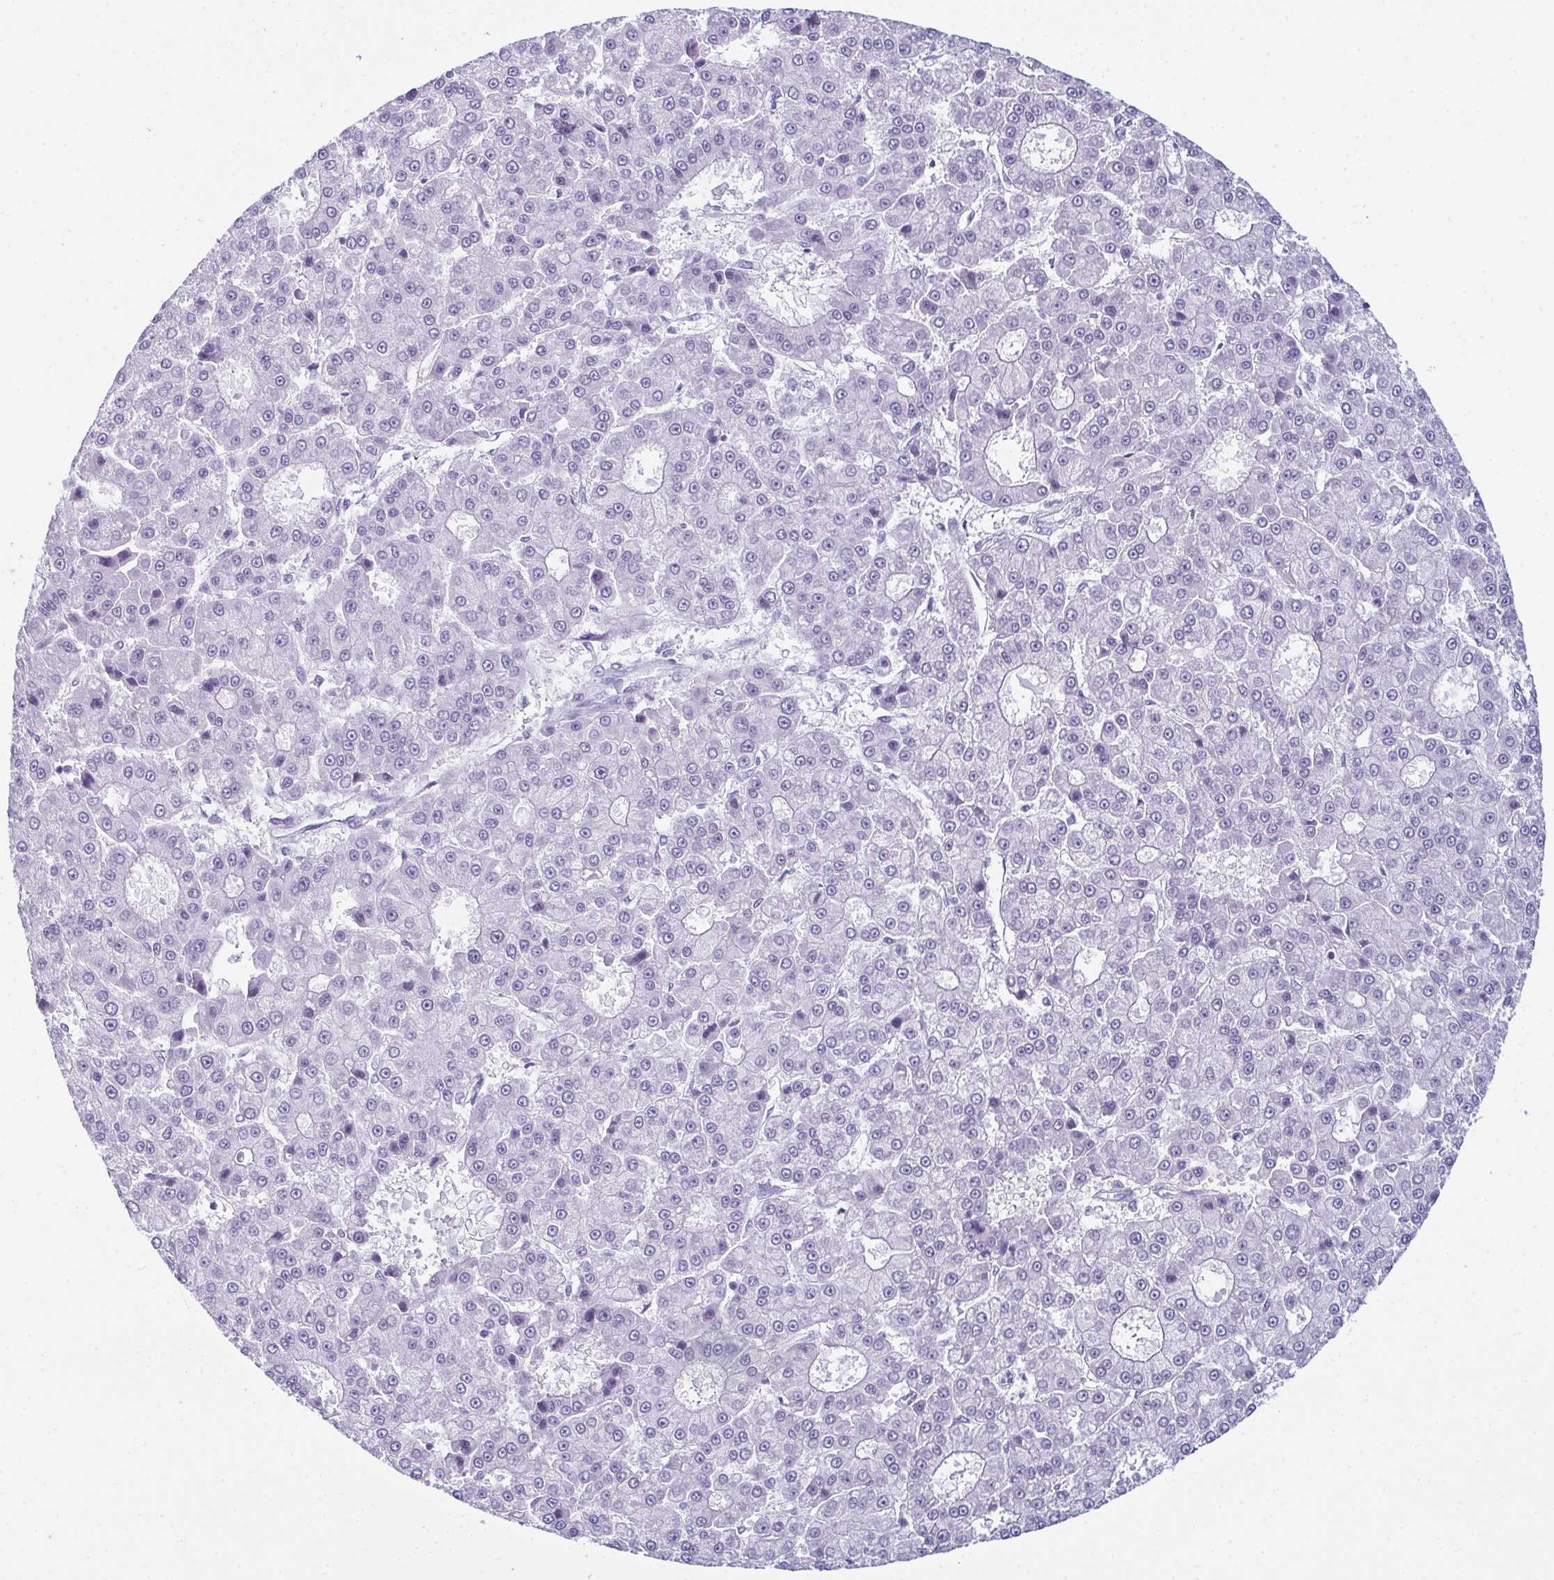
{"staining": {"intensity": "negative", "quantity": "none", "location": "none"}, "tissue": "liver cancer", "cell_type": "Tumor cells", "image_type": "cancer", "snomed": [{"axis": "morphology", "description": "Carcinoma, Hepatocellular, NOS"}, {"axis": "topography", "description": "Liver"}], "caption": "The micrograph displays no significant expression in tumor cells of hepatocellular carcinoma (liver).", "gene": "ENKUR", "patient": {"sex": "male", "age": 70}}